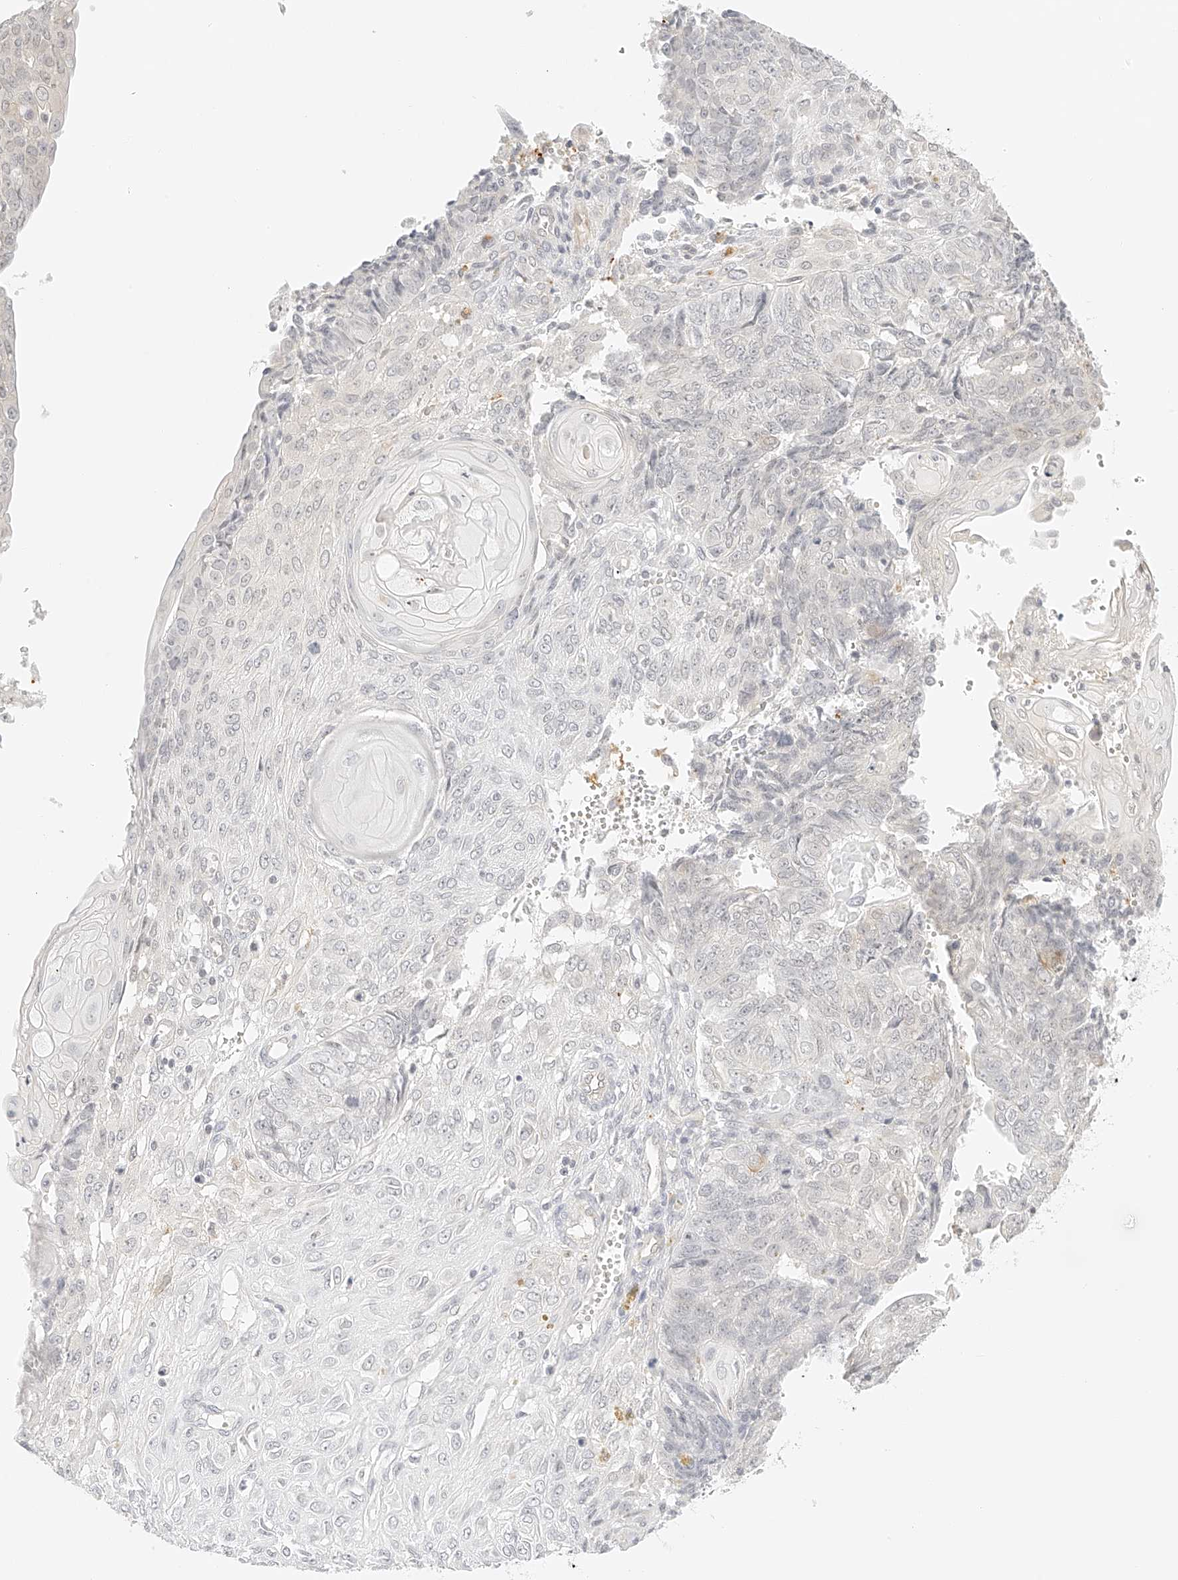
{"staining": {"intensity": "weak", "quantity": "<25%", "location": "cytoplasmic/membranous"}, "tissue": "endometrial cancer", "cell_type": "Tumor cells", "image_type": "cancer", "snomed": [{"axis": "morphology", "description": "Adenocarcinoma, NOS"}, {"axis": "topography", "description": "Endometrium"}], "caption": "IHC of endometrial cancer reveals no staining in tumor cells.", "gene": "ZFP69", "patient": {"sex": "female", "age": 32}}